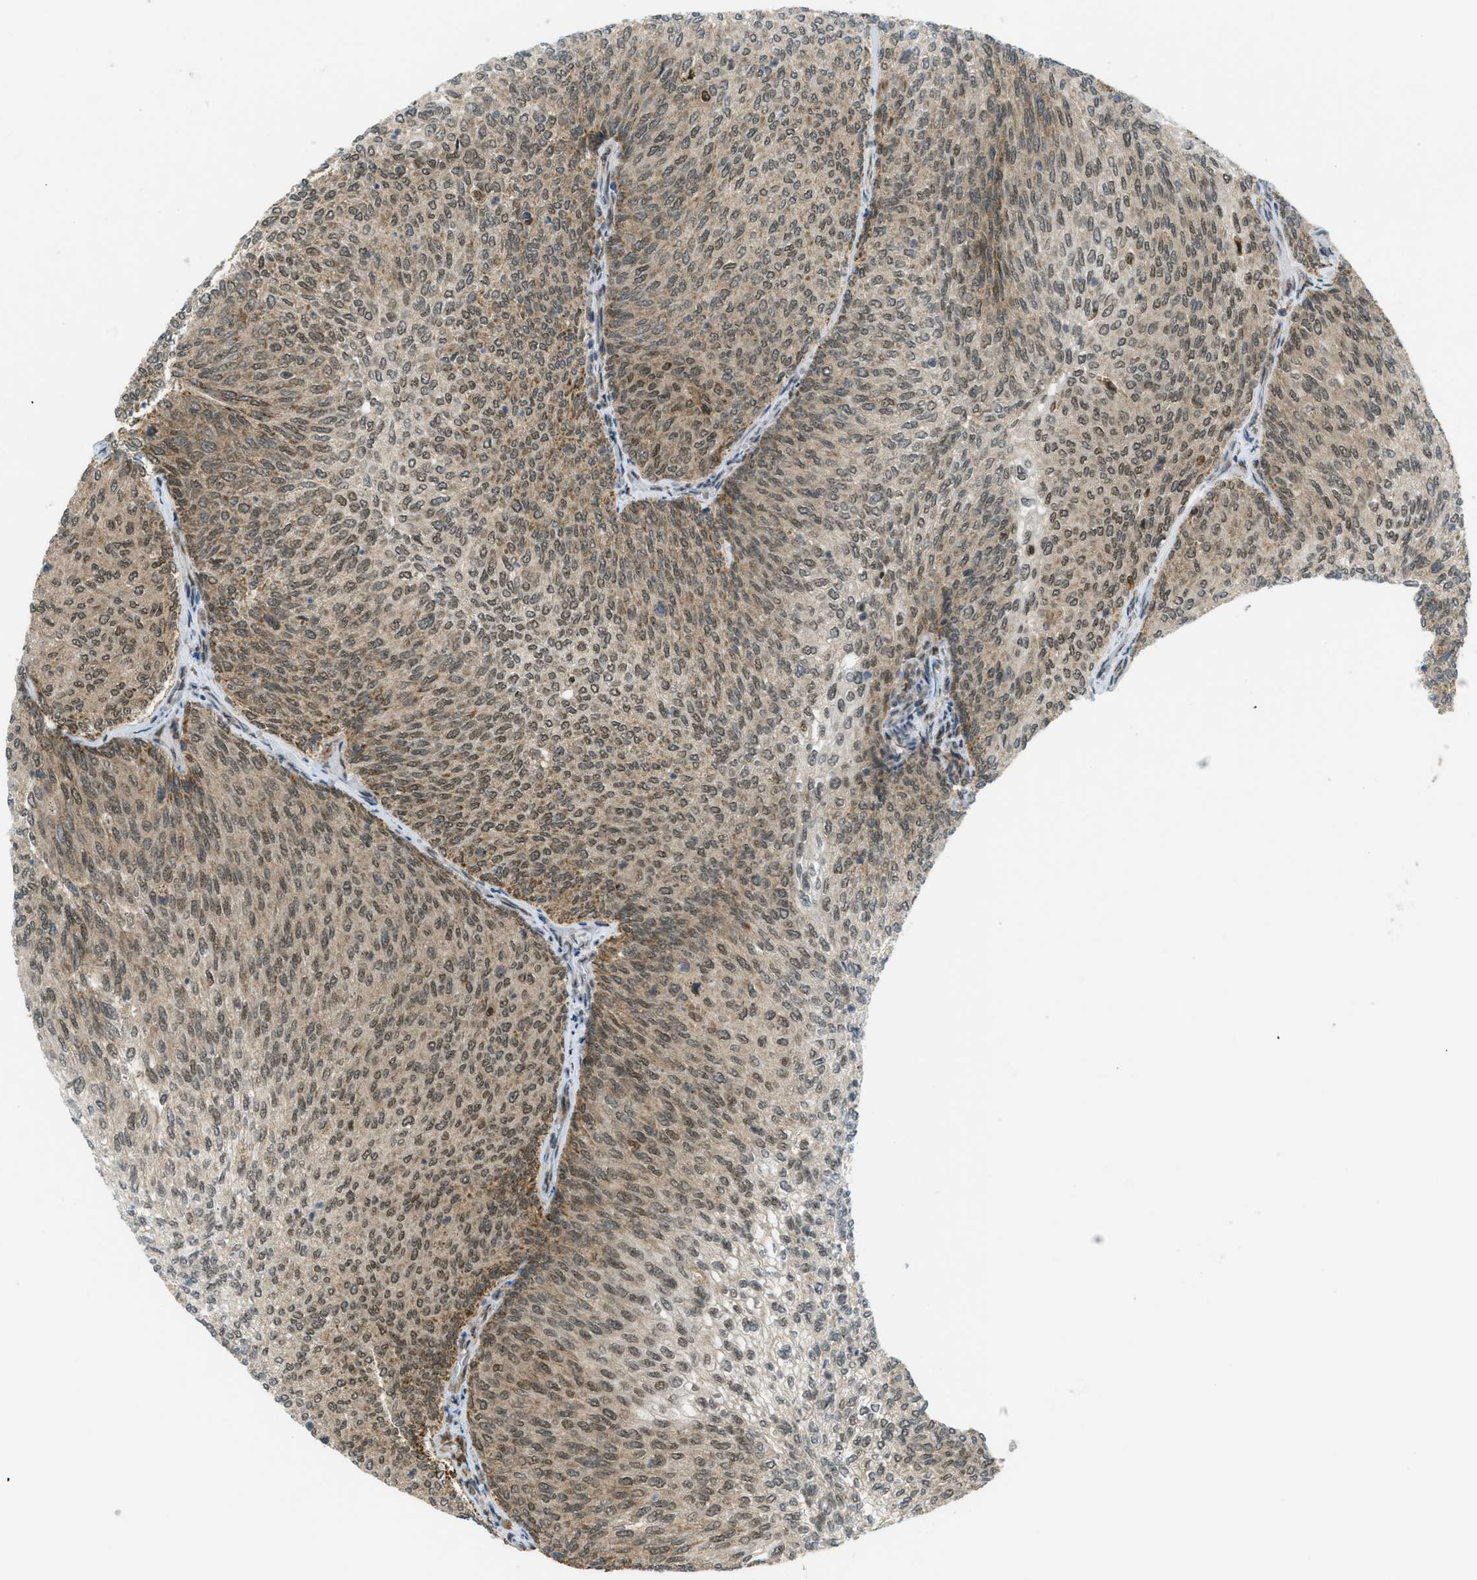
{"staining": {"intensity": "moderate", "quantity": ">75%", "location": "cytoplasmic/membranous,nuclear"}, "tissue": "urothelial cancer", "cell_type": "Tumor cells", "image_type": "cancer", "snomed": [{"axis": "morphology", "description": "Urothelial carcinoma, Low grade"}, {"axis": "topography", "description": "Urinary bladder"}], "caption": "Moderate cytoplasmic/membranous and nuclear positivity is identified in approximately >75% of tumor cells in urothelial cancer. The protein is shown in brown color, while the nuclei are stained blue.", "gene": "TNPO1", "patient": {"sex": "female", "age": 79}}